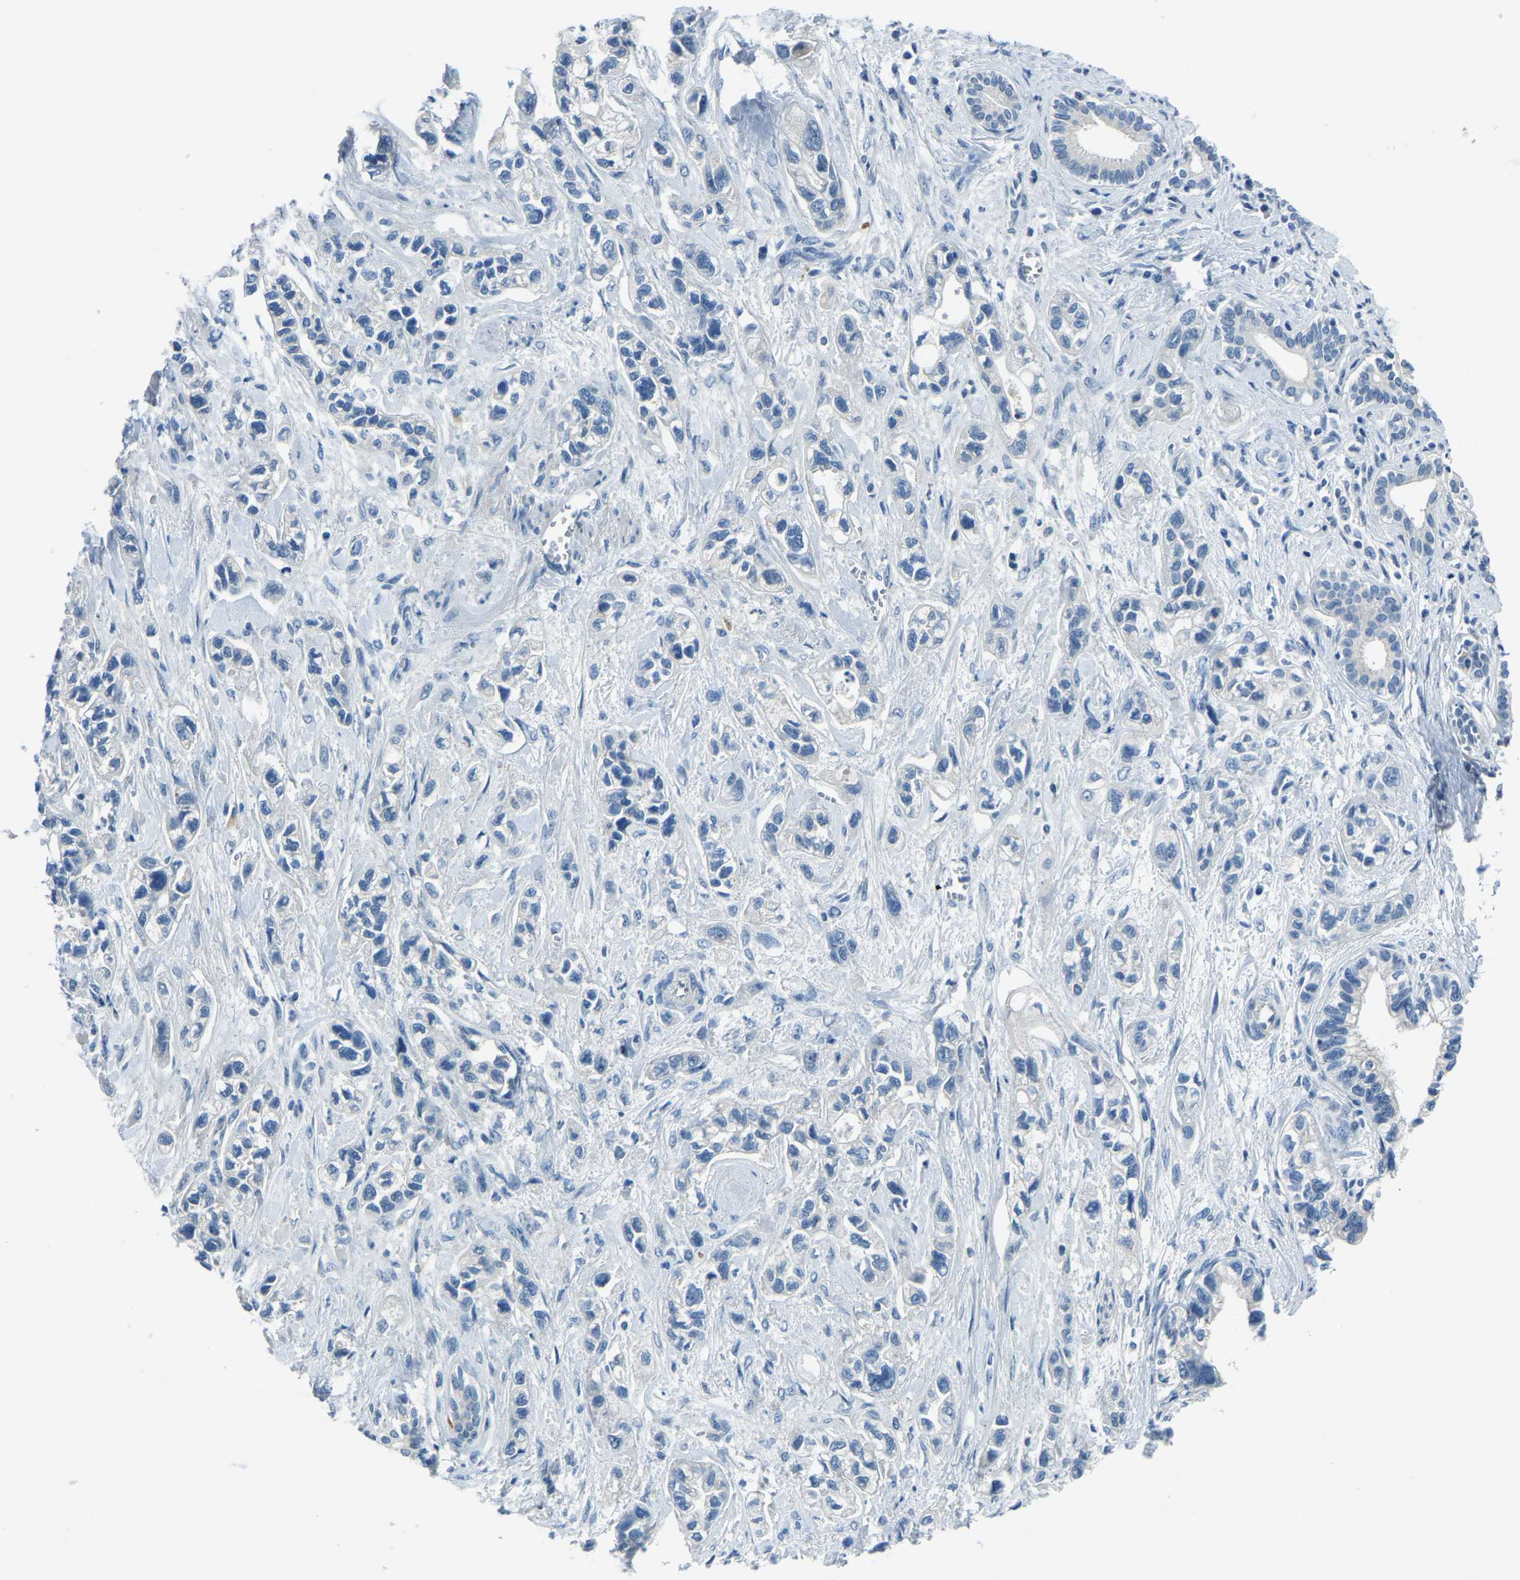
{"staining": {"intensity": "negative", "quantity": "none", "location": "none"}, "tissue": "pancreatic cancer", "cell_type": "Tumor cells", "image_type": "cancer", "snomed": [{"axis": "morphology", "description": "Adenocarcinoma, NOS"}, {"axis": "topography", "description": "Pancreas"}], "caption": "Pancreatic adenocarcinoma stained for a protein using immunohistochemistry reveals no staining tumor cells.", "gene": "RRP1", "patient": {"sex": "male", "age": 74}}